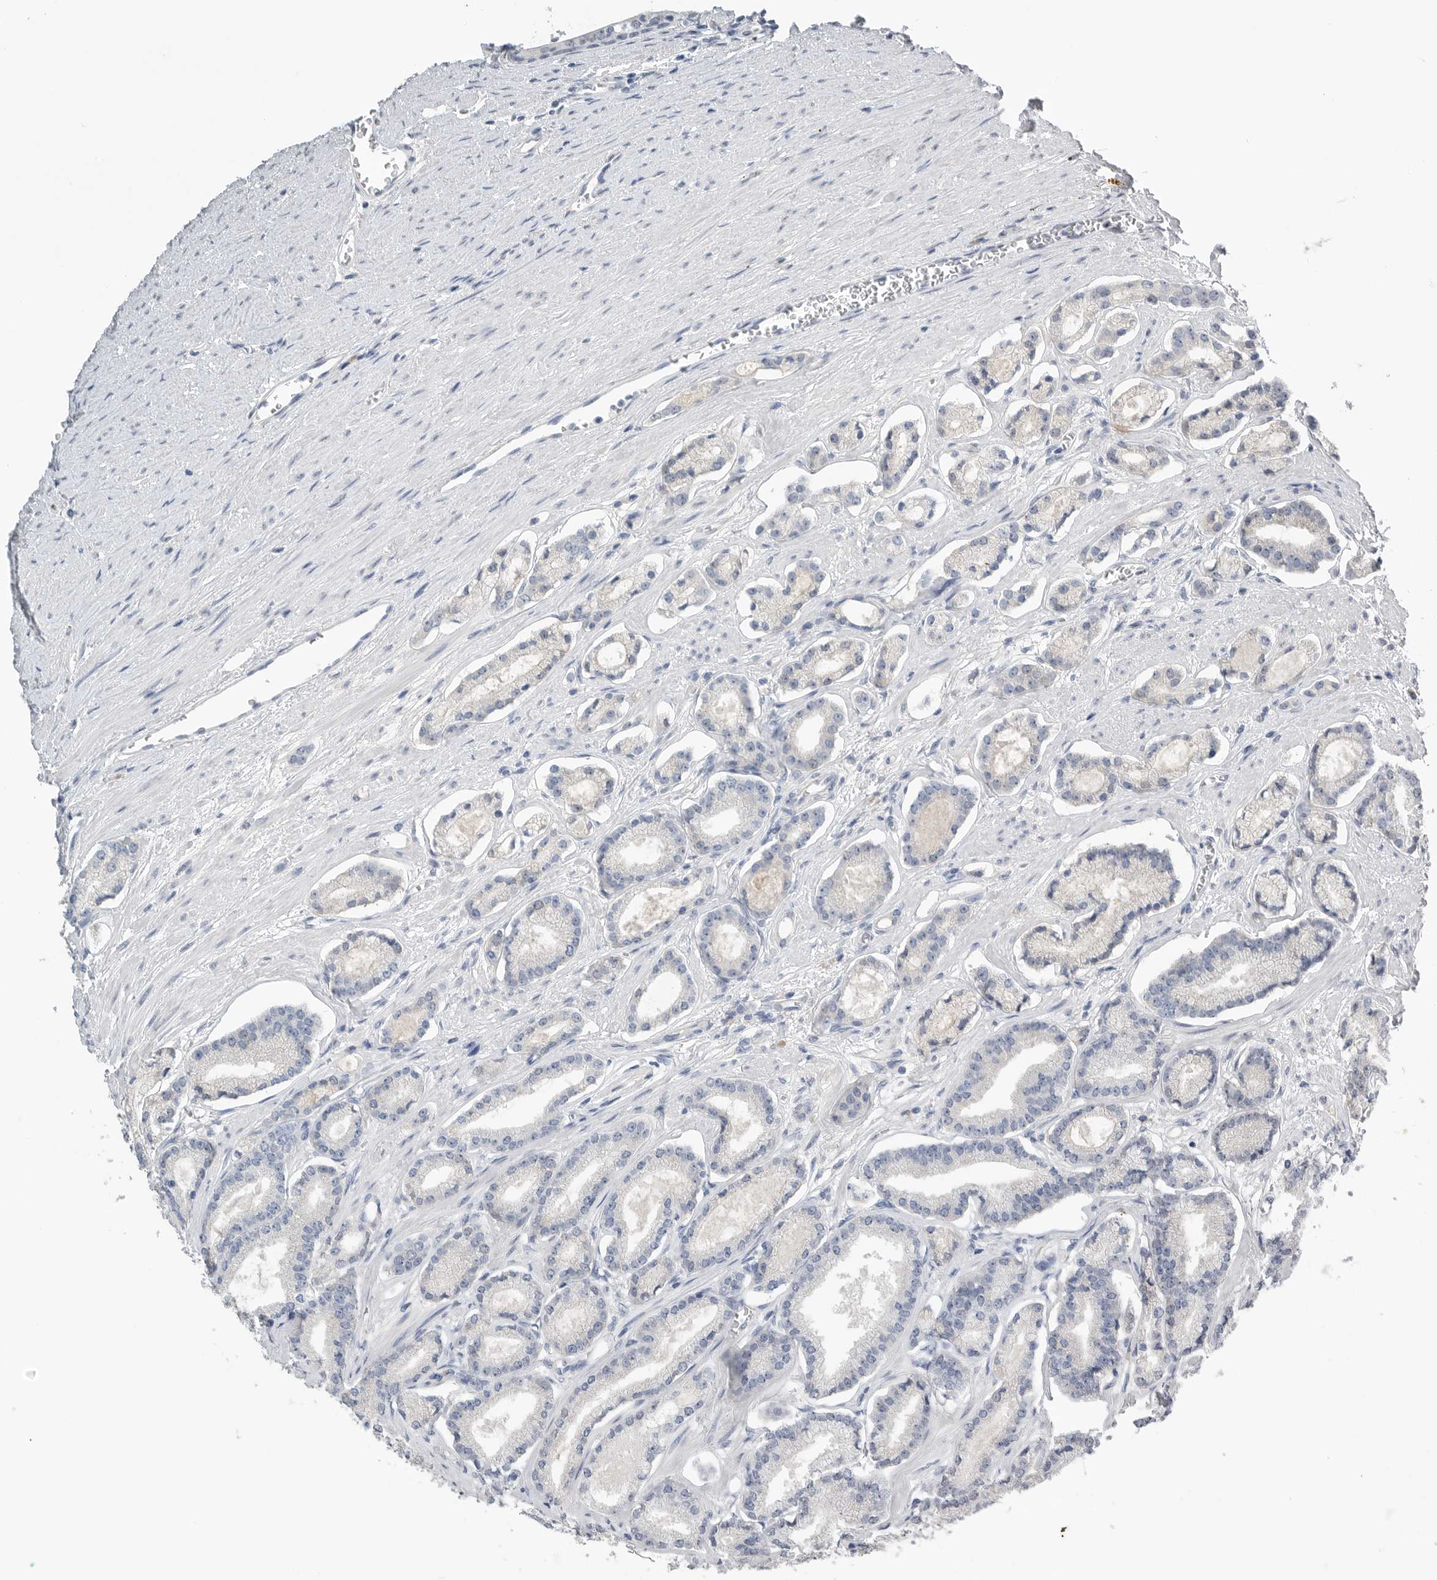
{"staining": {"intensity": "negative", "quantity": "none", "location": "none"}, "tissue": "prostate cancer", "cell_type": "Tumor cells", "image_type": "cancer", "snomed": [{"axis": "morphology", "description": "Adenocarcinoma, Low grade"}, {"axis": "topography", "description": "Prostate"}], "caption": "Immunohistochemical staining of human low-grade adenocarcinoma (prostate) shows no significant positivity in tumor cells.", "gene": "FABP6", "patient": {"sex": "male", "age": 60}}